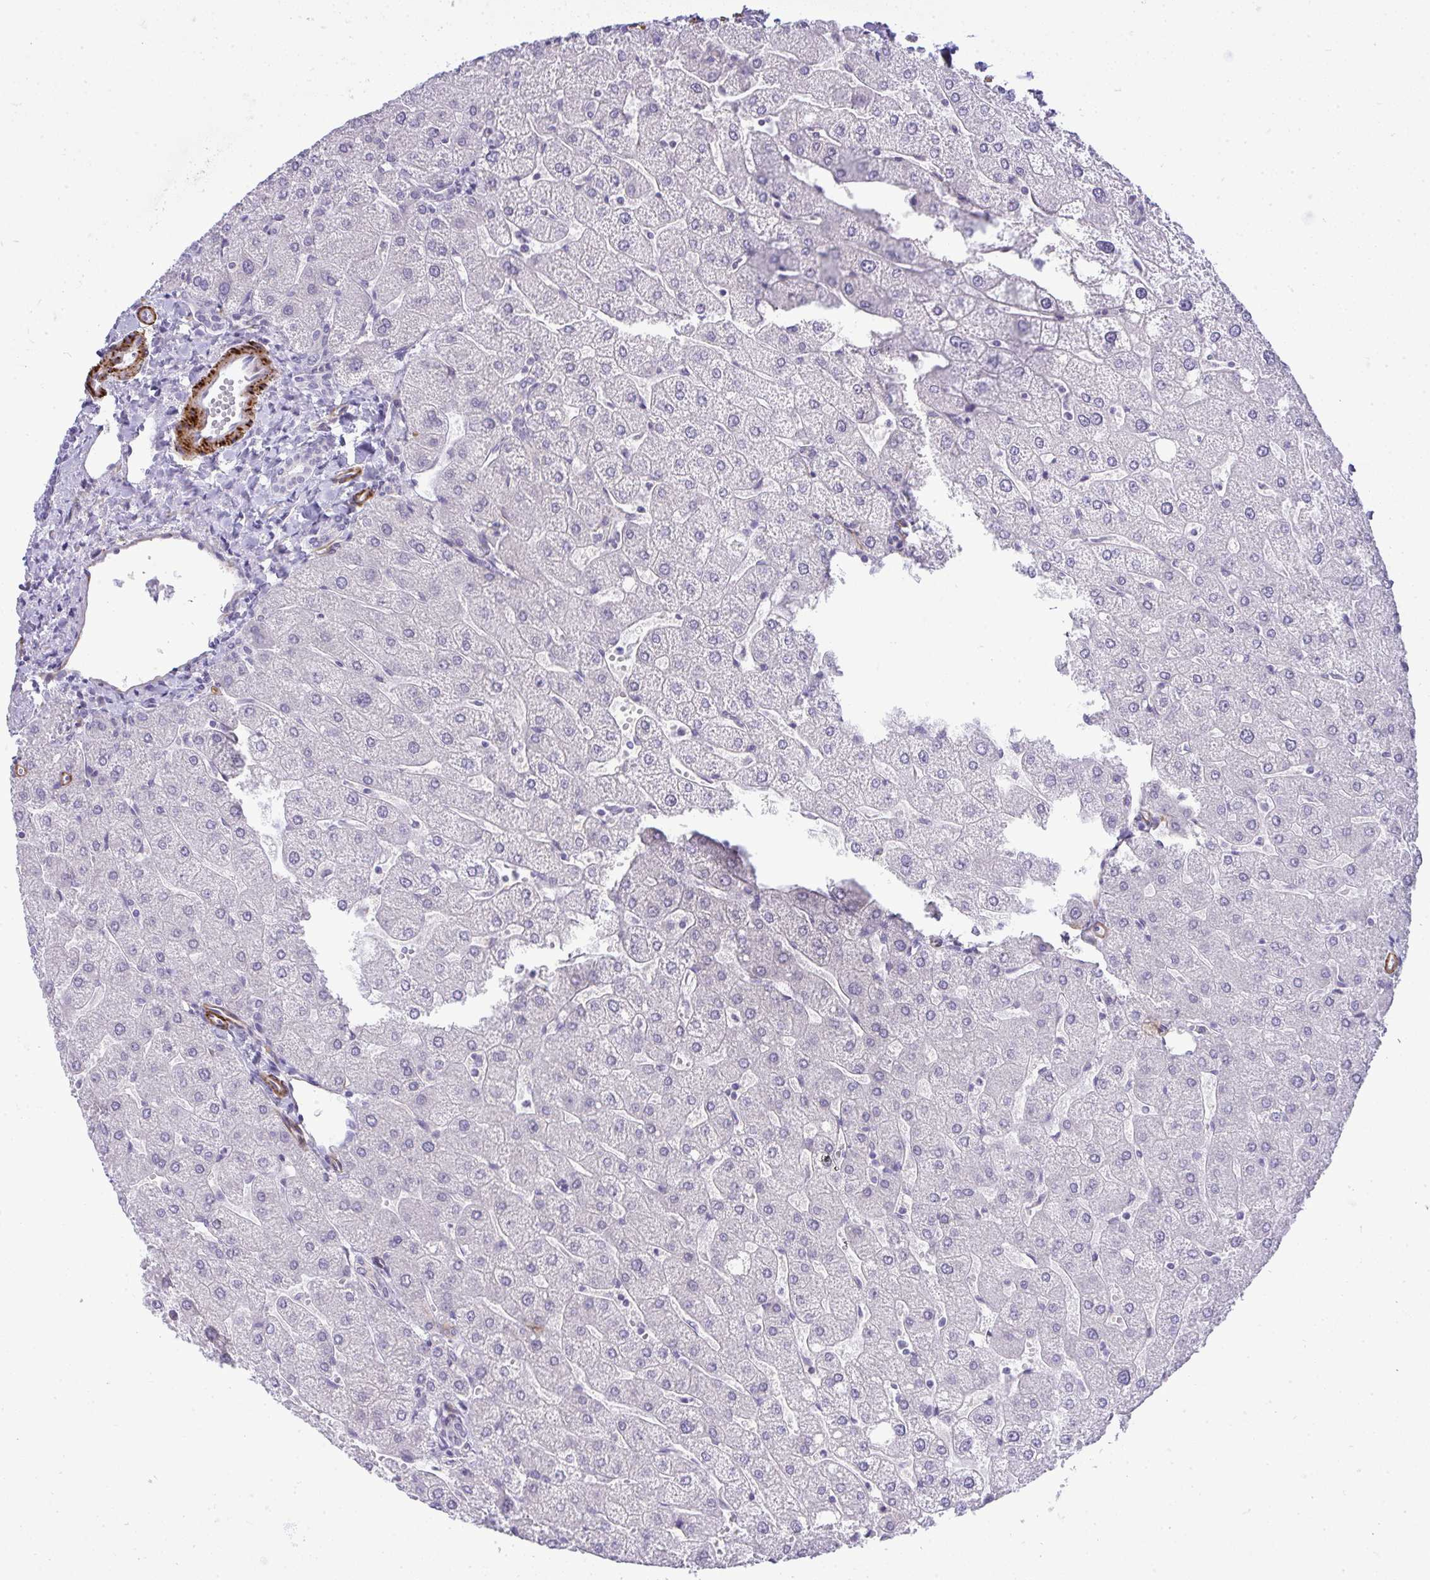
{"staining": {"intensity": "negative", "quantity": "none", "location": "none"}, "tissue": "liver", "cell_type": "Cholangiocytes", "image_type": "normal", "snomed": [{"axis": "morphology", "description": "Normal tissue, NOS"}, {"axis": "topography", "description": "Liver"}], "caption": "This photomicrograph is of benign liver stained with immunohistochemistry to label a protein in brown with the nuclei are counter-stained blue. There is no positivity in cholangiocytes. (Brightfield microscopy of DAB (3,3'-diaminobenzidine) immunohistochemistry (IHC) at high magnification).", "gene": "UBE2S", "patient": {"sex": "male", "age": 67}}